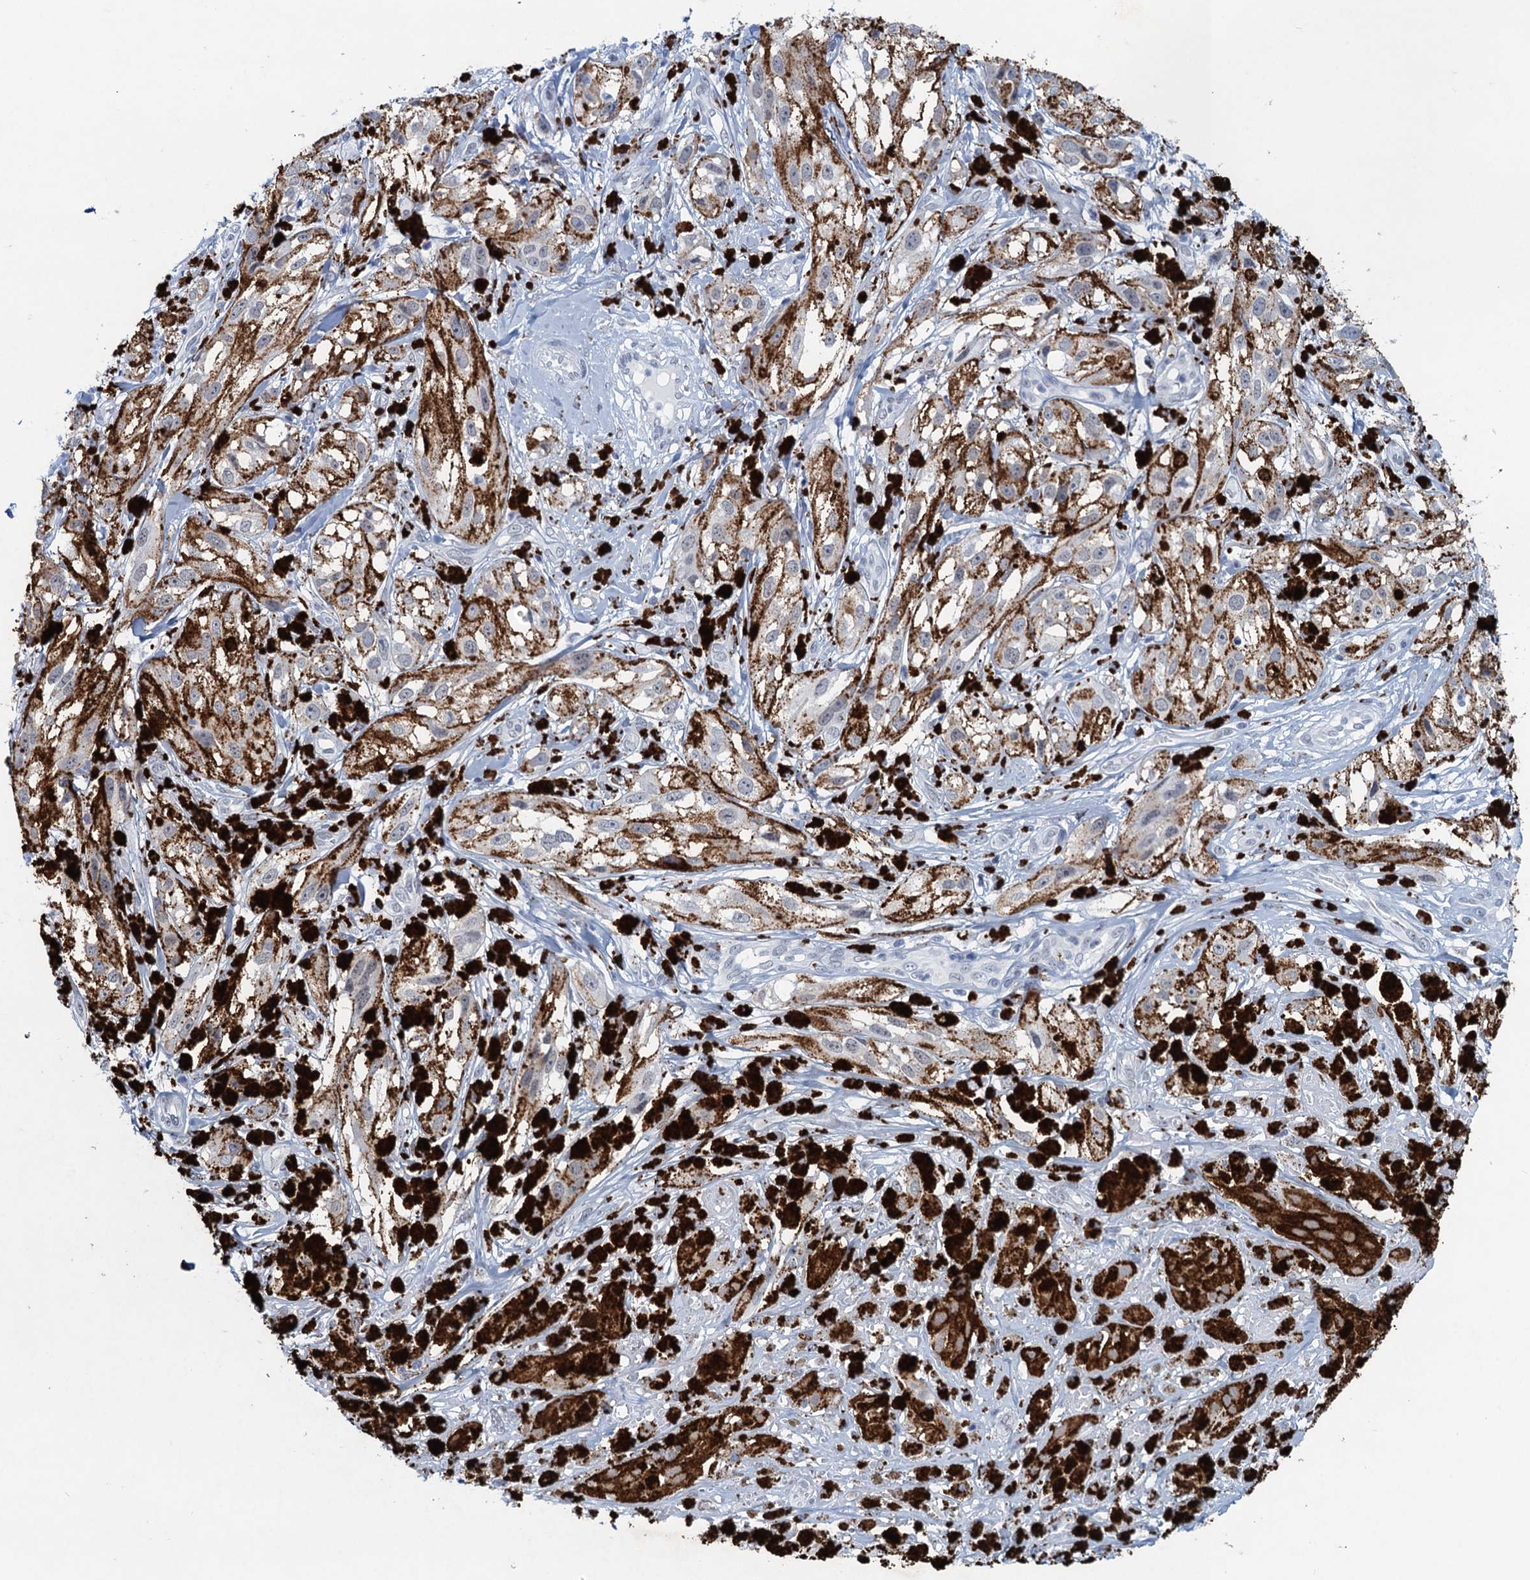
{"staining": {"intensity": "negative", "quantity": "none", "location": "none"}, "tissue": "melanoma", "cell_type": "Tumor cells", "image_type": "cancer", "snomed": [{"axis": "morphology", "description": "Malignant melanoma, NOS"}, {"axis": "topography", "description": "Skin"}], "caption": "Malignant melanoma stained for a protein using IHC reveals no staining tumor cells.", "gene": "HAPSTR1", "patient": {"sex": "male", "age": 88}}